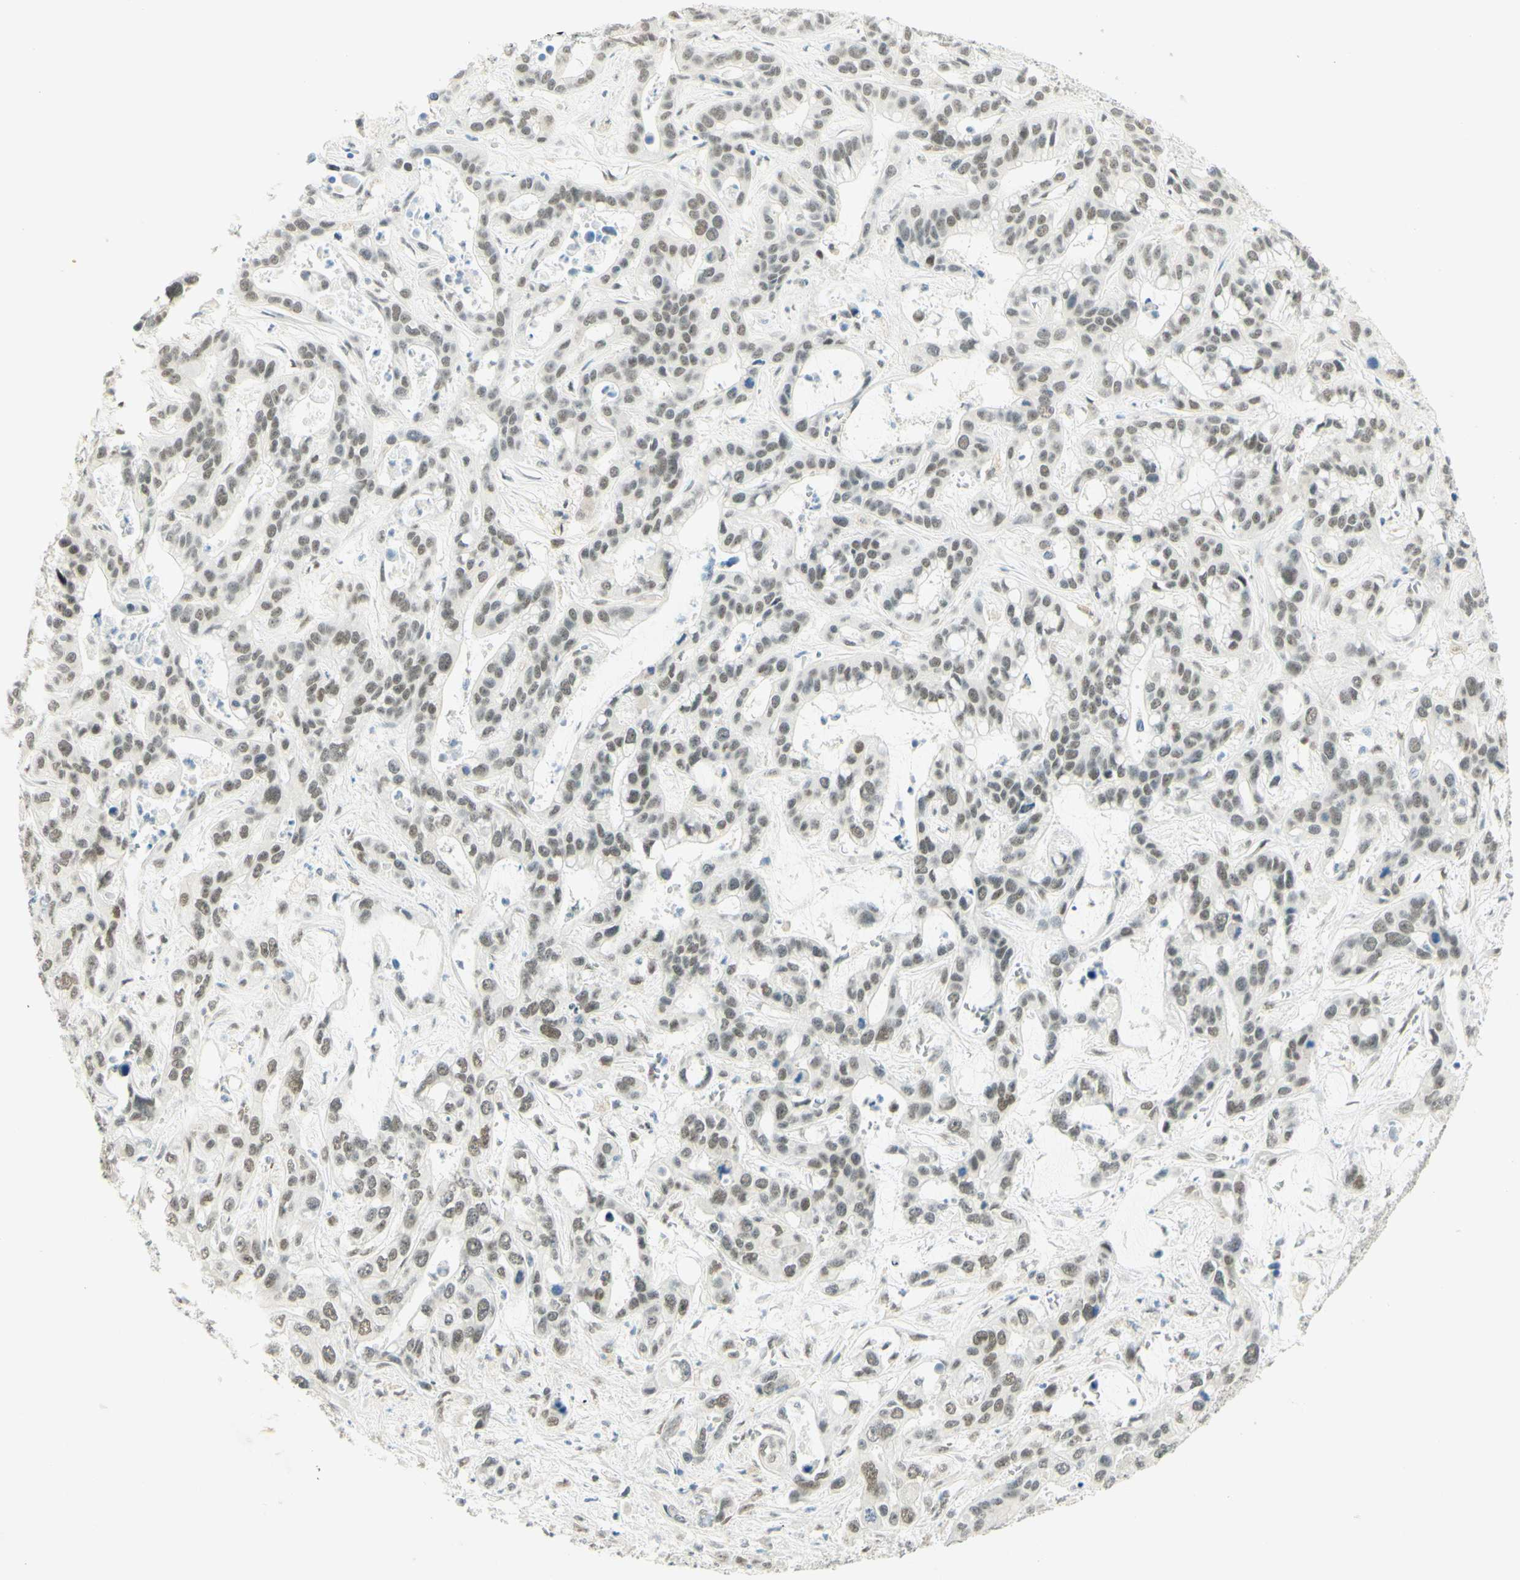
{"staining": {"intensity": "weak", "quantity": "25%-75%", "location": "nuclear"}, "tissue": "liver cancer", "cell_type": "Tumor cells", "image_type": "cancer", "snomed": [{"axis": "morphology", "description": "Cholangiocarcinoma"}, {"axis": "topography", "description": "Liver"}], "caption": "There is low levels of weak nuclear staining in tumor cells of cholangiocarcinoma (liver), as demonstrated by immunohistochemical staining (brown color).", "gene": "PMS2", "patient": {"sex": "female", "age": 65}}